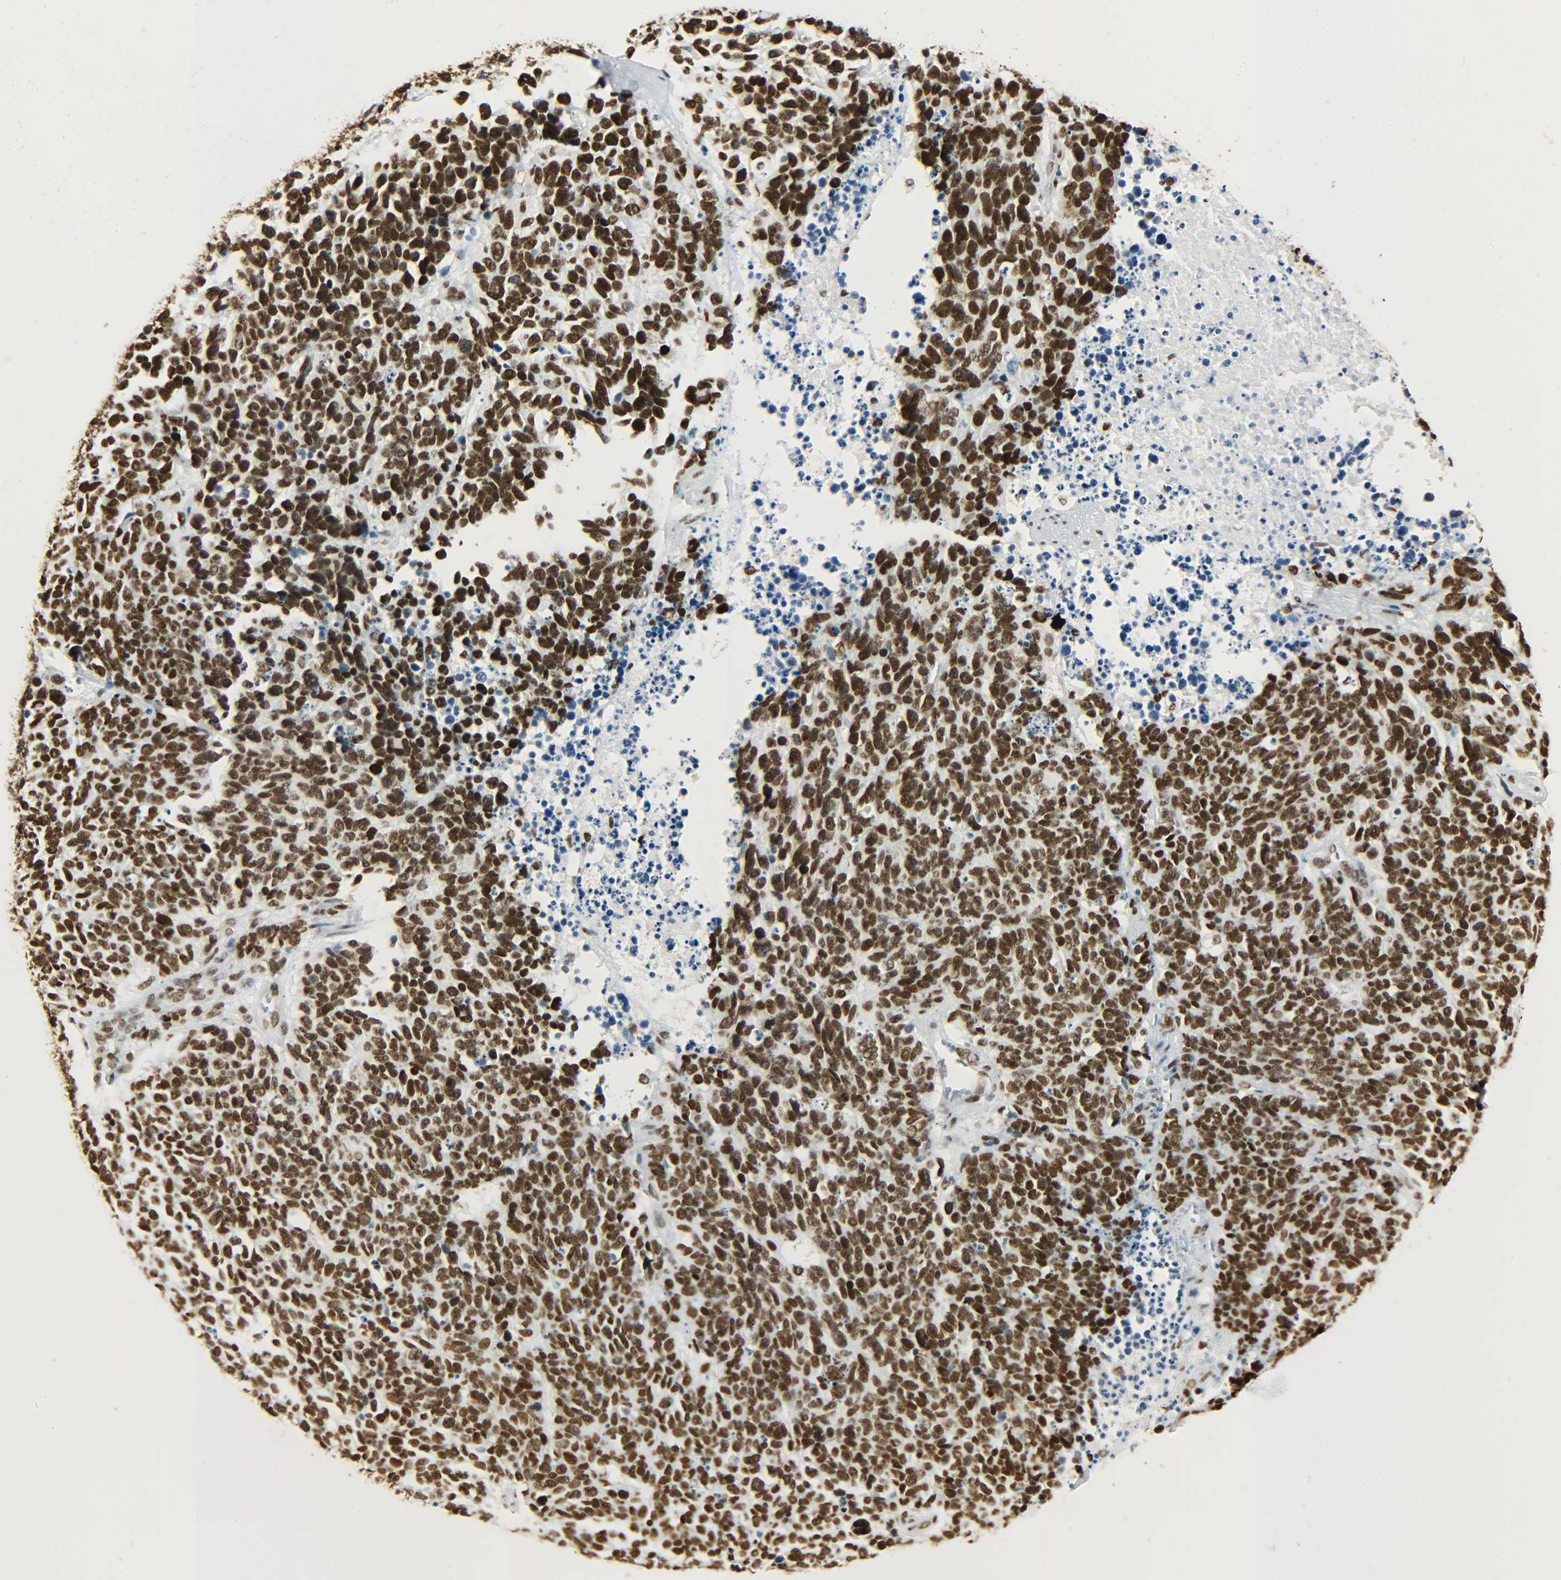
{"staining": {"intensity": "strong", "quantity": ">75%", "location": "nuclear"}, "tissue": "lung cancer", "cell_type": "Tumor cells", "image_type": "cancer", "snomed": [{"axis": "morphology", "description": "Neoplasm, malignant, NOS"}, {"axis": "topography", "description": "Lung"}], "caption": "Human malignant neoplasm (lung) stained with a protein marker exhibits strong staining in tumor cells.", "gene": "KHDRBS1", "patient": {"sex": "female", "age": 58}}